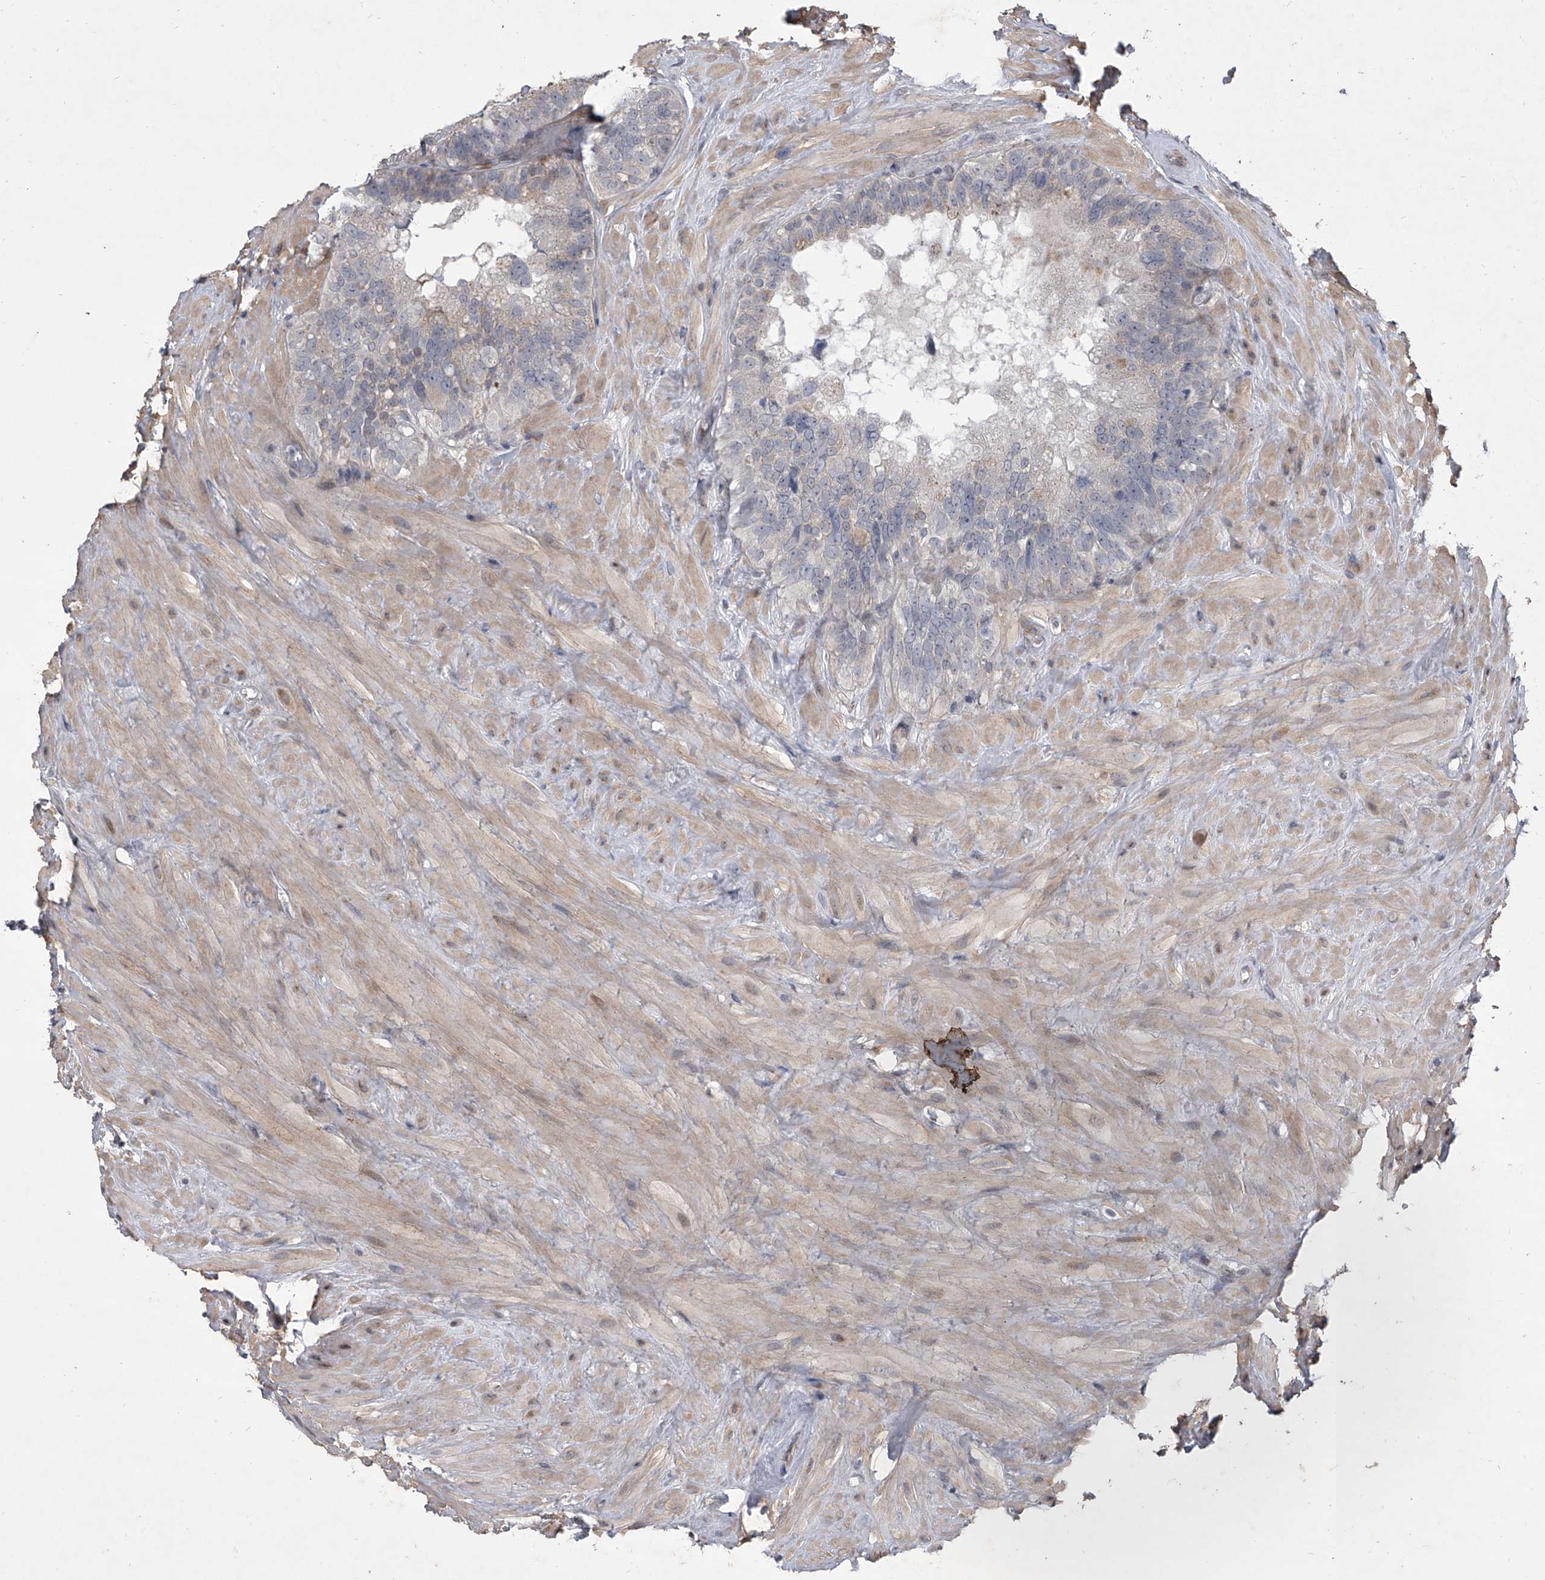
{"staining": {"intensity": "negative", "quantity": "none", "location": "none"}, "tissue": "seminal vesicle", "cell_type": "Glandular cells", "image_type": "normal", "snomed": [{"axis": "morphology", "description": "Normal tissue, NOS"}, {"axis": "topography", "description": "Seminal veicle"}], "caption": "This is an IHC image of normal human seminal vesicle. There is no expression in glandular cells.", "gene": "HEATR6", "patient": {"sex": "male", "age": 80}}